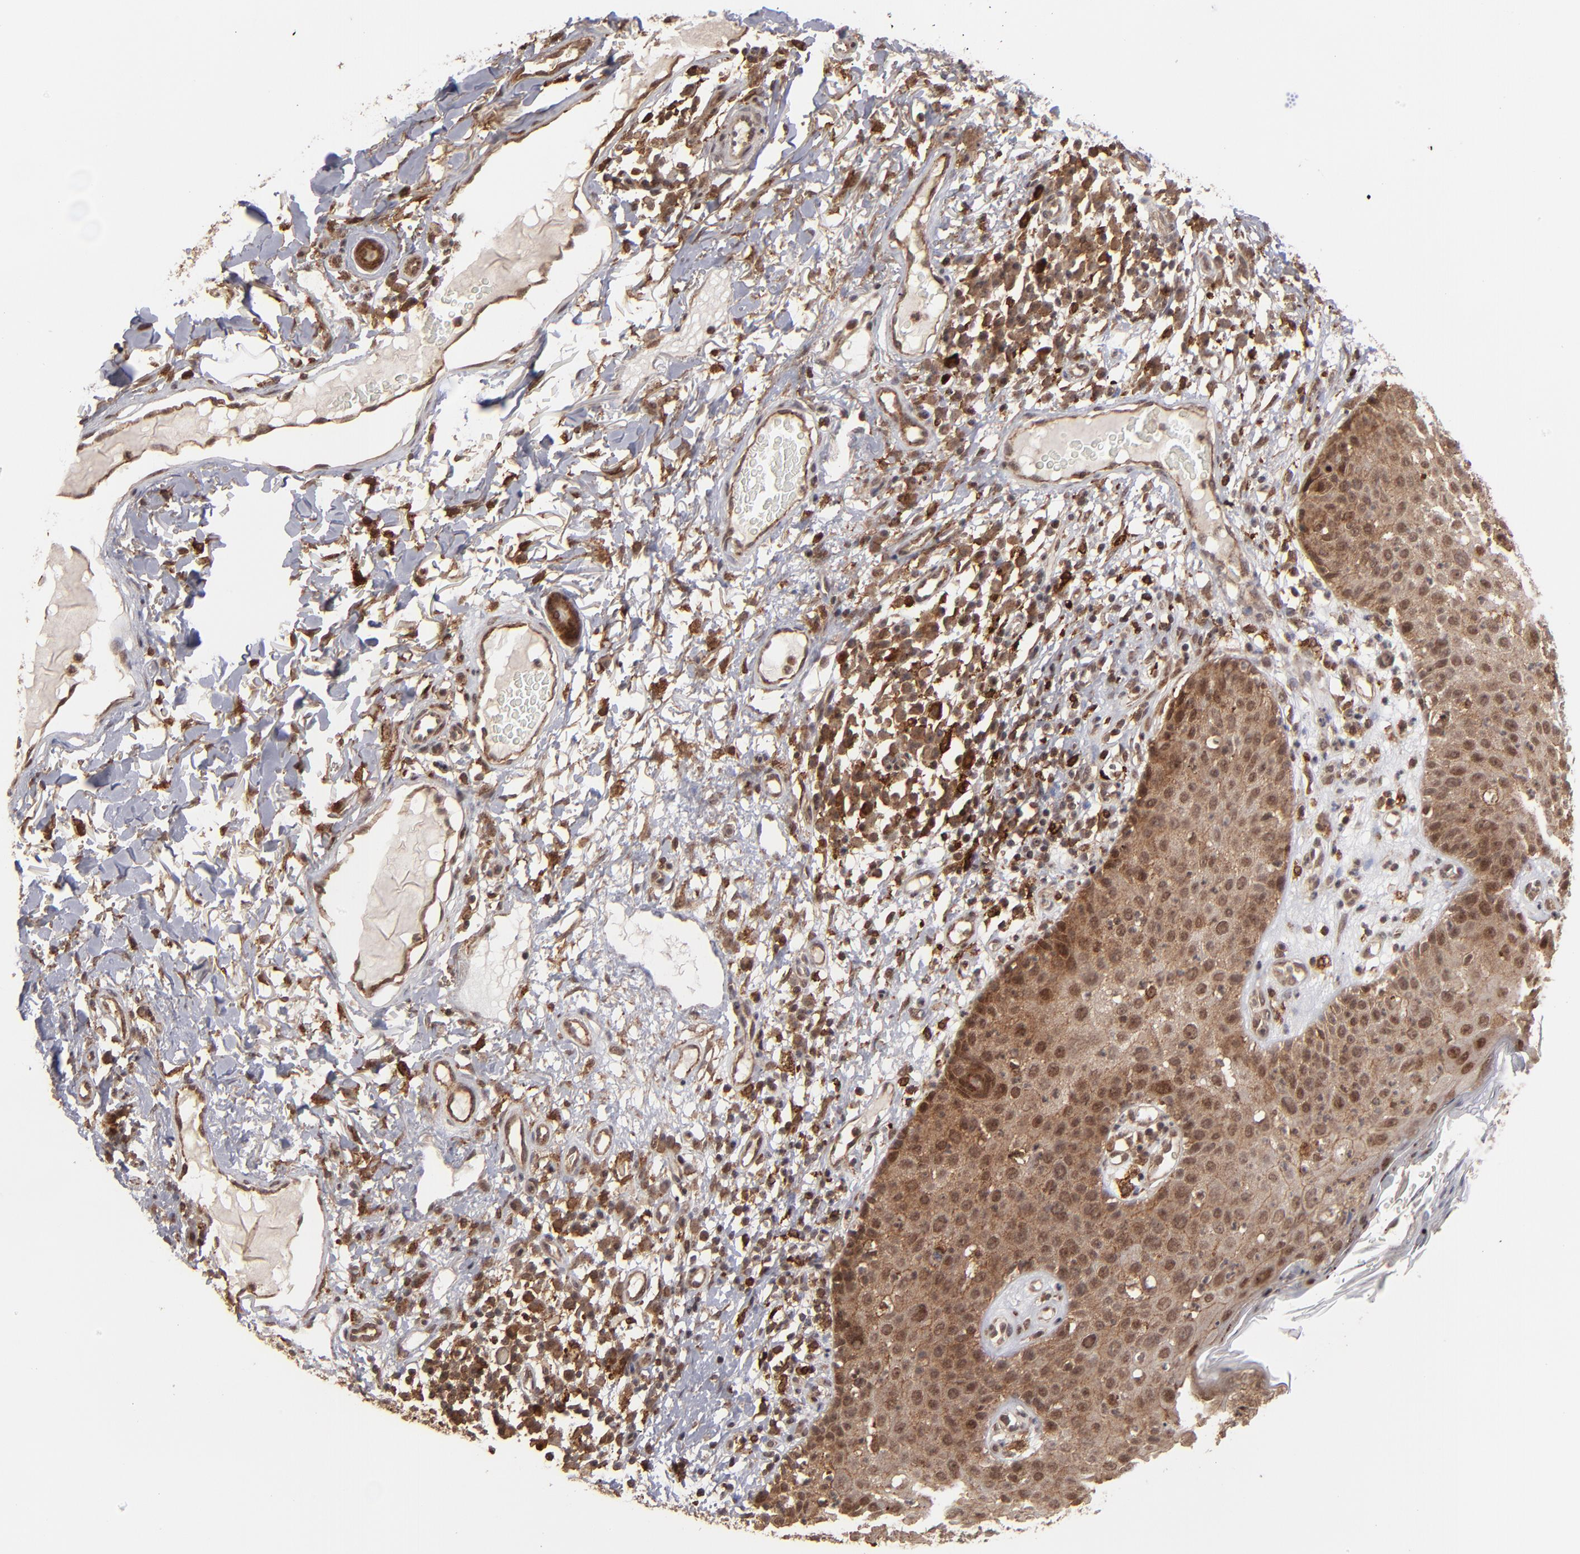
{"staining": {"intensity": "strong", "quantity": ">75%", "location": "cytoplasmic/membranous,nuclear"}, "tissue": "skin cancer", "cell_type": "Tumor cells", "image_type": "cancer", "snomed": [{"axis": "morphology", "description": "Squamous cell carcinoma, NOS"}, {"axis": "topography", "description": "Skin"}], "caption": "Squamous cell carcinoma (skin) tissue displays strong cytoplasmic/membranous and nuclear expression in about >75% of tumor cells, visualized by immunohistochemistry. (Brightfield microscopy of DAB IHC at high magnification).", "gene": "RGS6", "patient": {"sex": "male", "age": 87}}